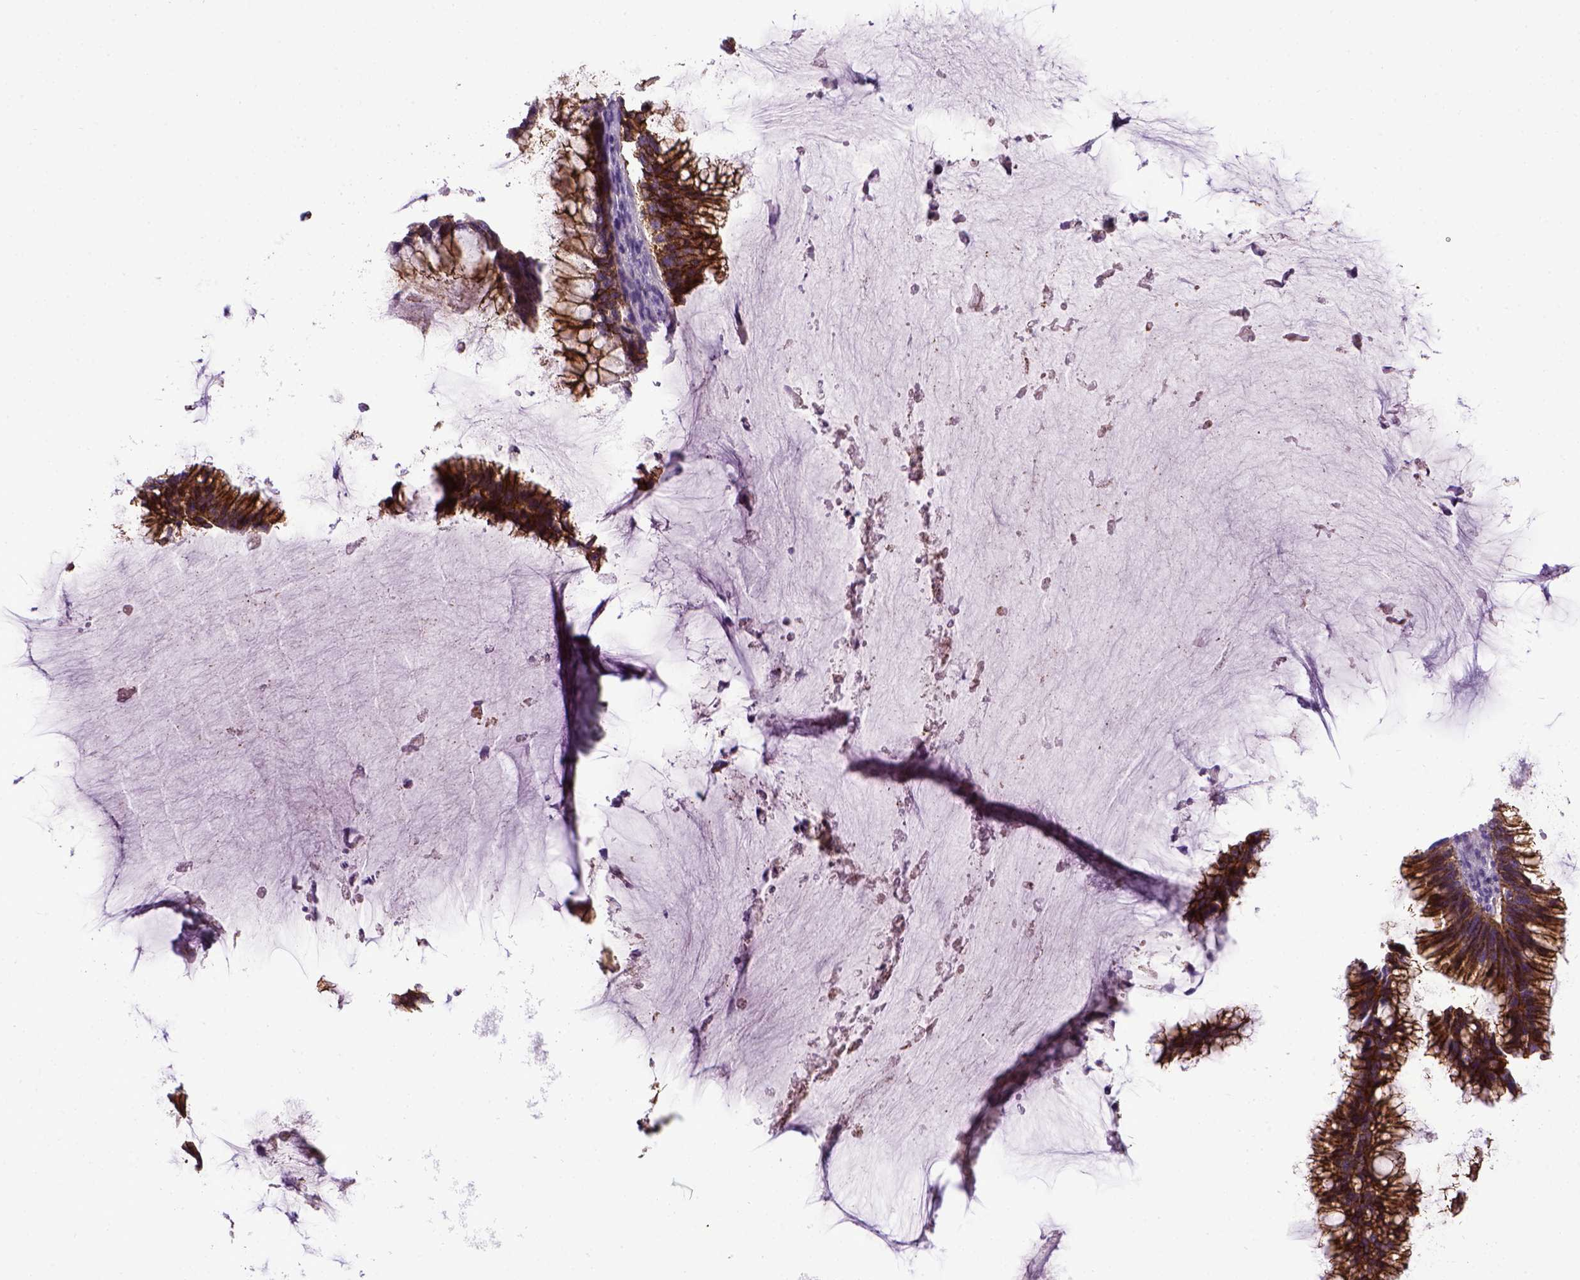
{"staining": {"intensity": "strong", "quantity": ">75%", "location": "cytoplasmic/membranous"}, "tissue": "ovarian cancer", "cell_type": "Tumor cells", "image_type": "cancer", "snomed": [{"axis": "morphology", "description": "Cystadenocarcinoma, mucinous, NOS"}, {"axis": "topography", "description": "Ovary"}], "caption": "This is an image of IHC staining of ovarian cancer (mucinous cystadenocarcinoma), which shows strong staining in the cytoplasmic/membranous of tumor cells.", "gene": "CDH1", "patient": {"sex": "female", "age": 38}}